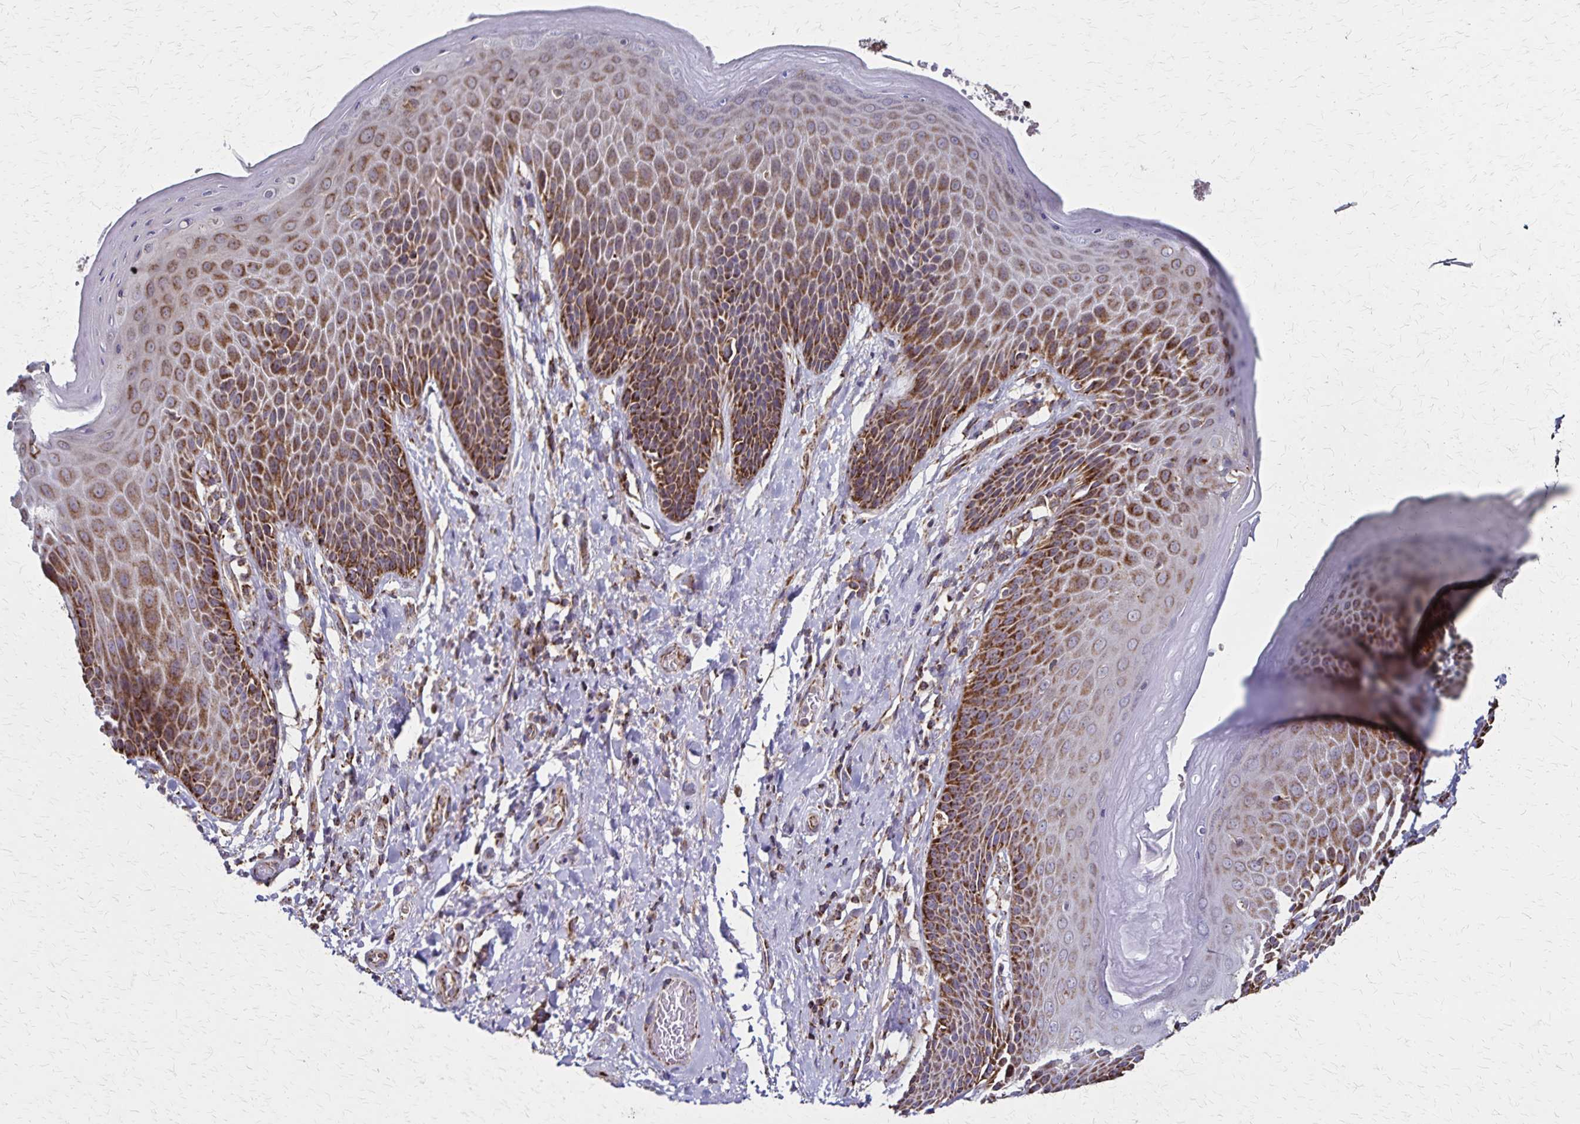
{"staining": {"intensity": "moderate", "quantity": "25%-75%", "location": "cytoplasmic/membranous"}, "tissue": "skin", "cell_type": "Epidermal cells", "image_type": "normal", "snomed": [{"axis": "morphology", "description": "Normal tissue, NOS"}, {"axis": "topography", "description": "Anal"}, {"axis": "topography", "description": "Peripheral nerve tissue"}], "caption": "Human skin stained with a brown dye shows moderate cytoplasmic/membranous positive expression in approximately 25%-75% of epidermal cells.", "gene": "NFS1", "patient": {"sex": "male", "age": 51}}